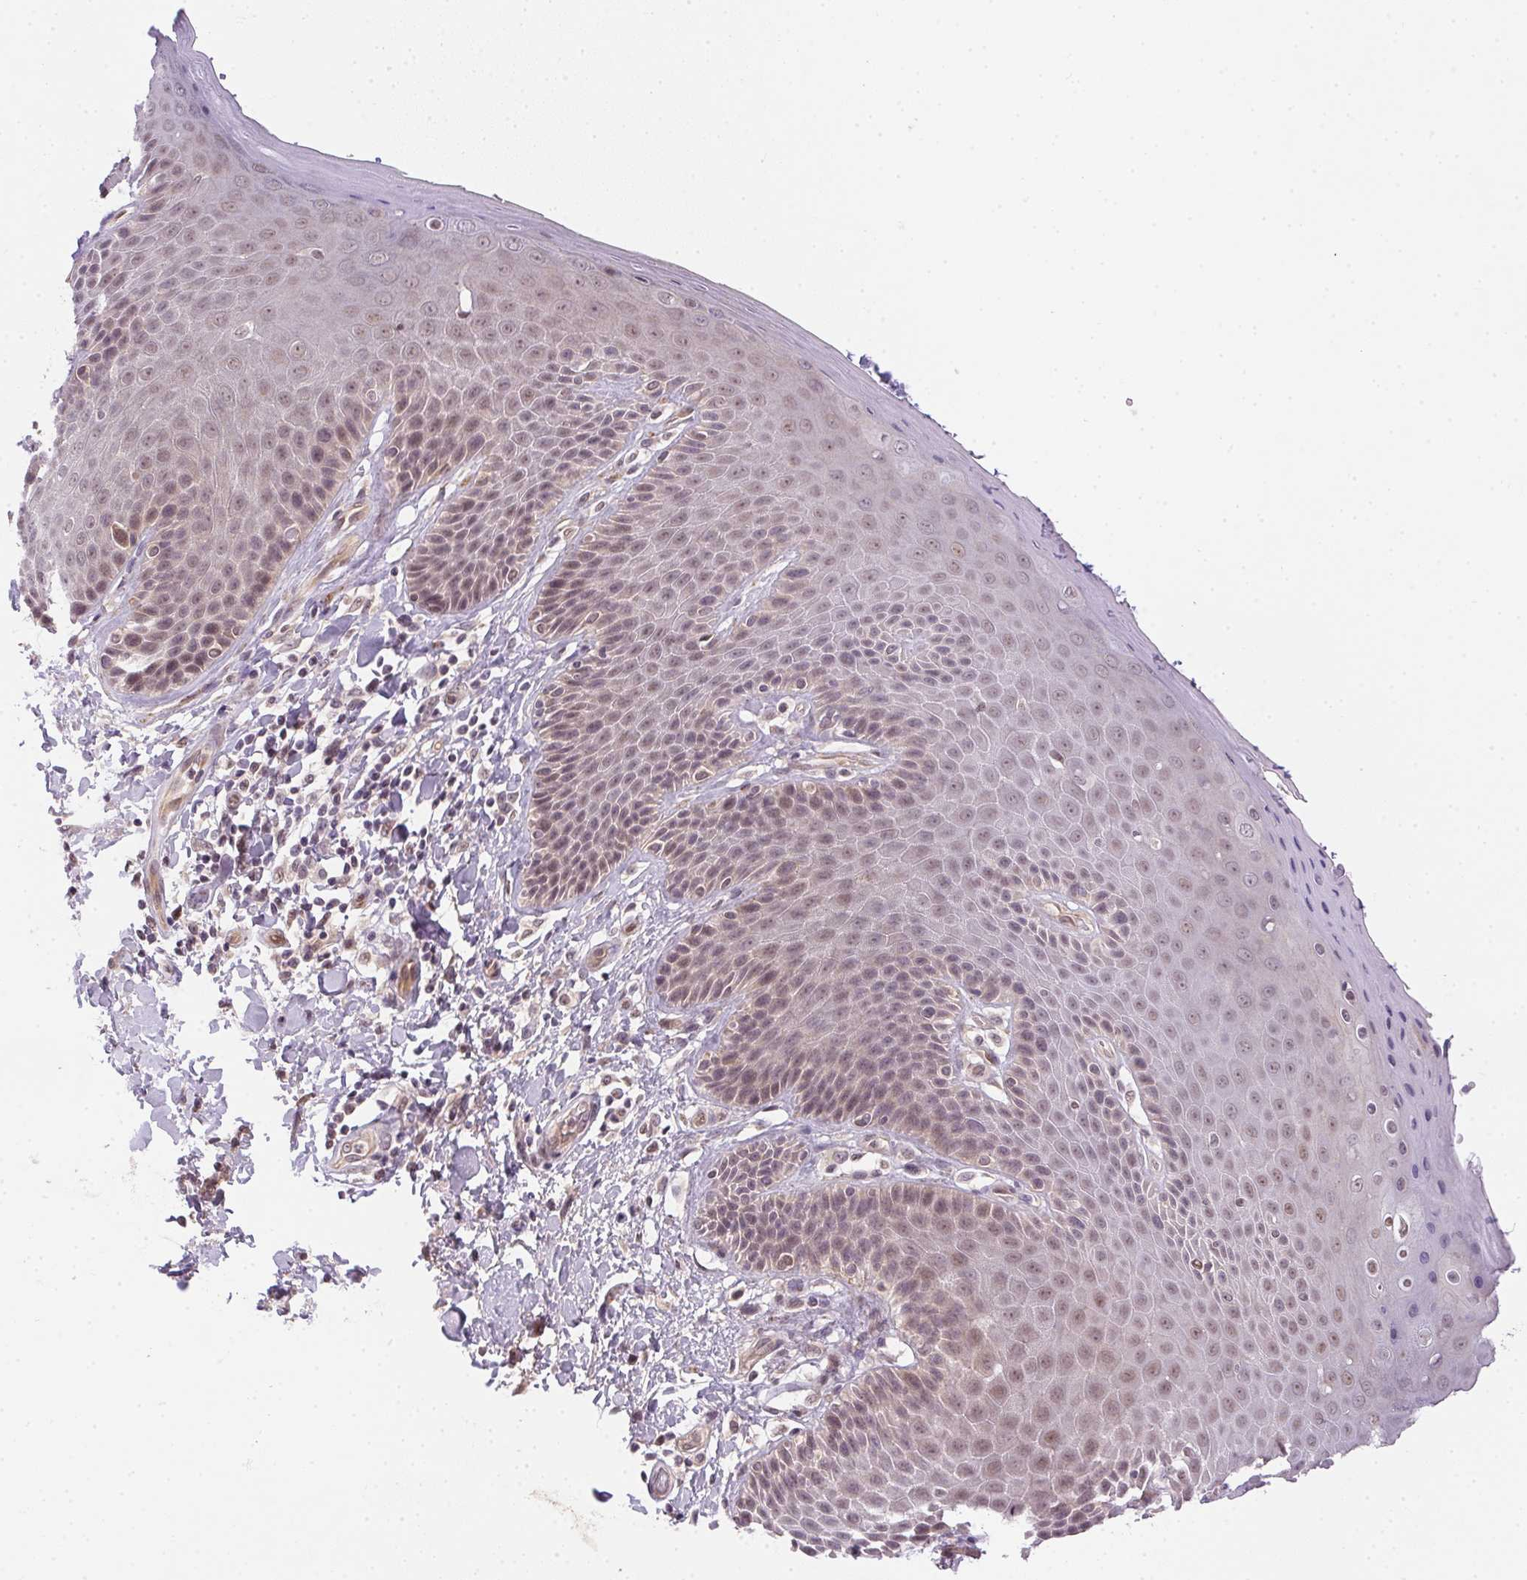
{"staining": {"intensity": "weak", "quantity": "25%-75%", "location": "nuclear"}, "tissue": "skin", "cell_type": "Epidermal cells", "image_type": "normal", "snomed": [{"axis": "morphology", "description": "Normal tissue, NOS"}, {"axis": "topography", "description": "Anal"}, {"axis": "topography", "description": "Peripheral nerve tissue"}], "caption": "IHC image of benign skin stained for a protein (brown), which shows low levels of weak nuclear expression in approximately 25%-75% of epidermal cells.", "gene": "CFAP92", "patient": {"sex": "male", "age": 51}}